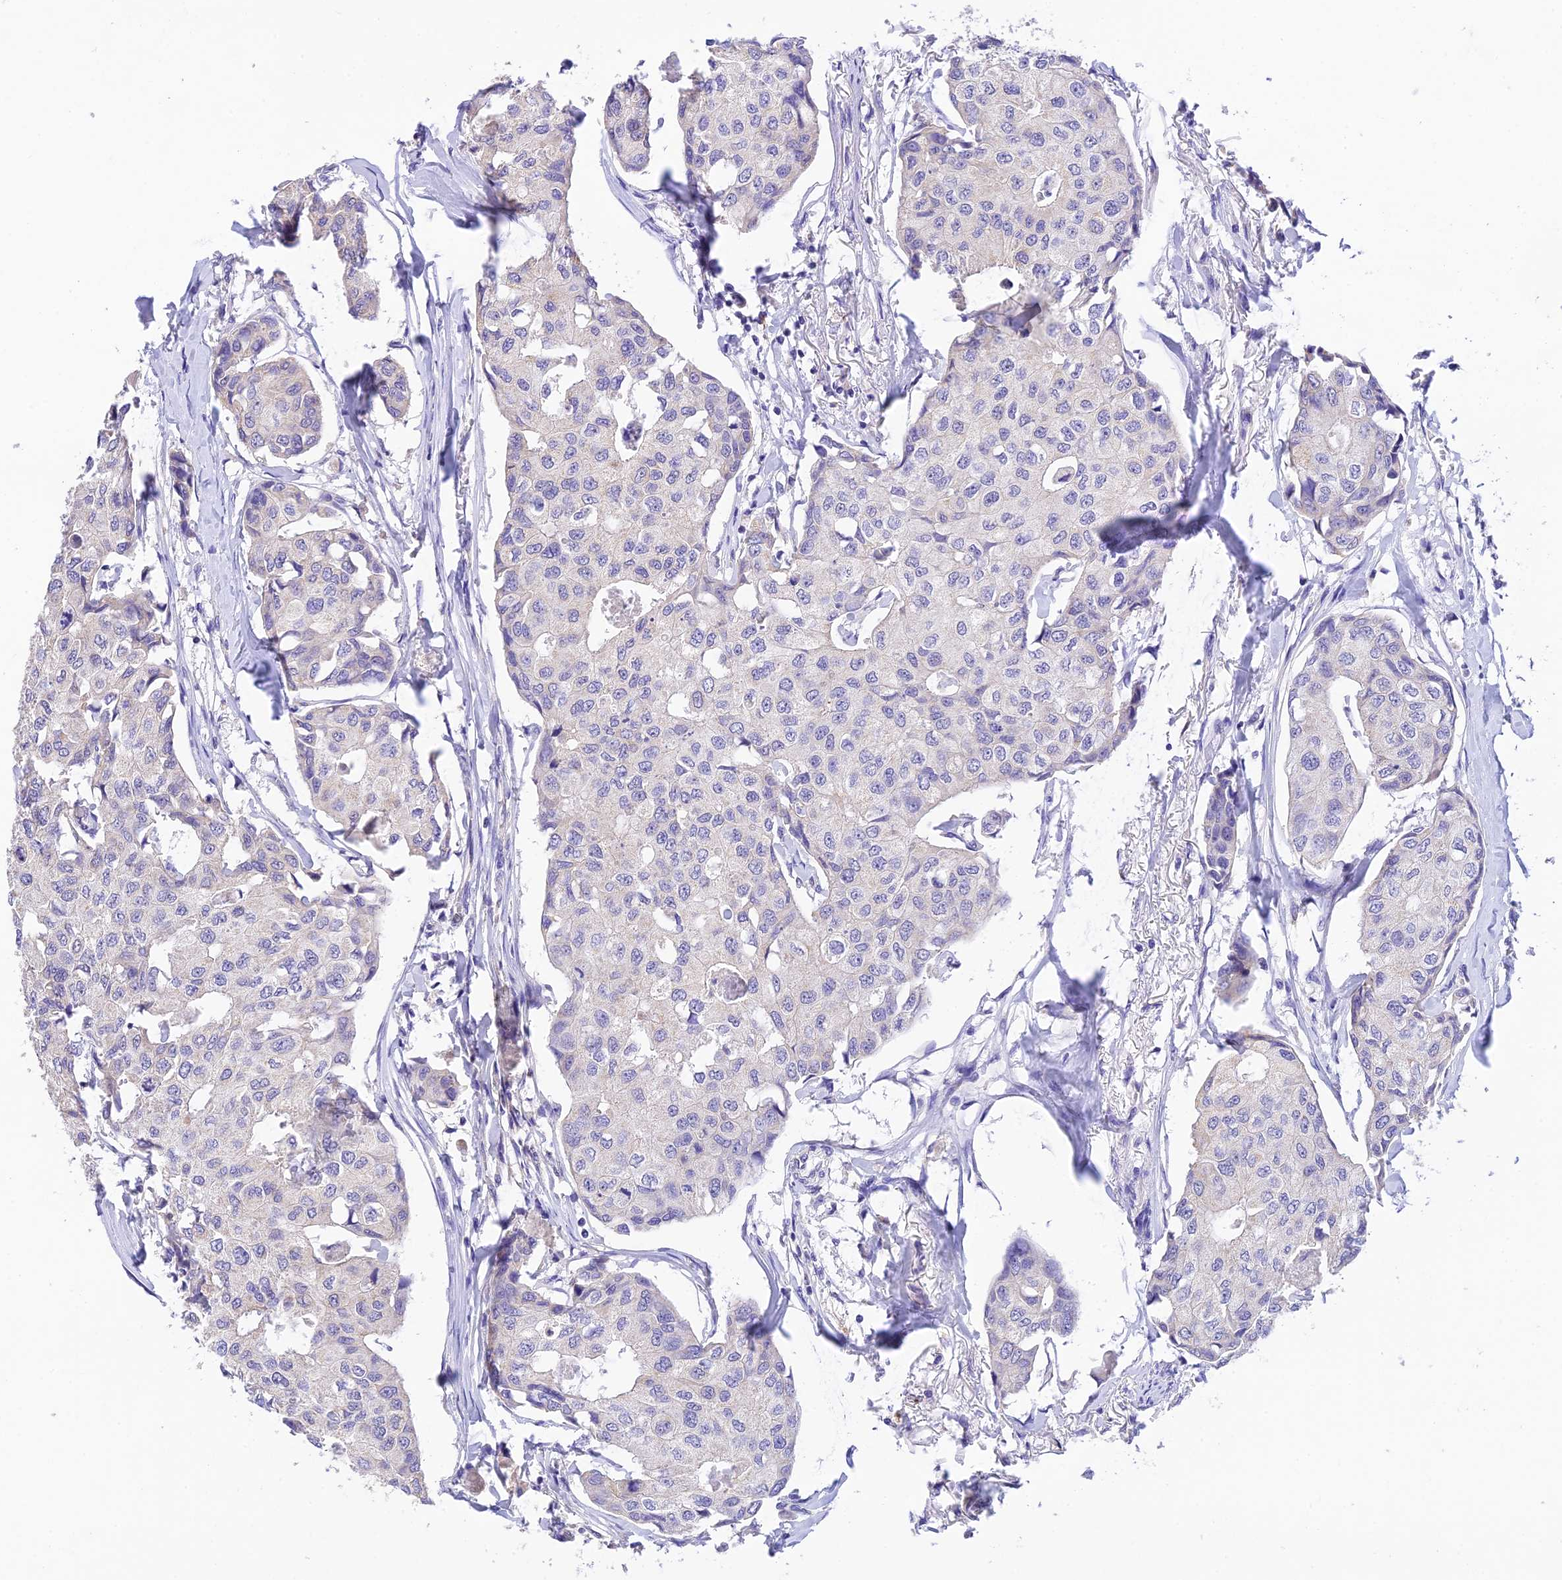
{"staining": {"intensity": "negative", "quantity": "none", "location": "none"}, "tissue": "breast cancer", "cell_type": "Tumor cells", "image_type": "cancer", "snomed": [{"axis": "morphology", "description": "Duct carcinoma"}, {"axis": "topography", "description": "Breast"}], "caption": "There is no significant positivity in tumor cells of breast cancer (invasive ductal carcinoma). The staining was performed using DAB to visualize the protein expression in brown, while the nuclei were stained in blue with hematoxylin (Magnification: 20x).", "gene": "MS4A5", "patient": {"sex": "female", "age": 80}}